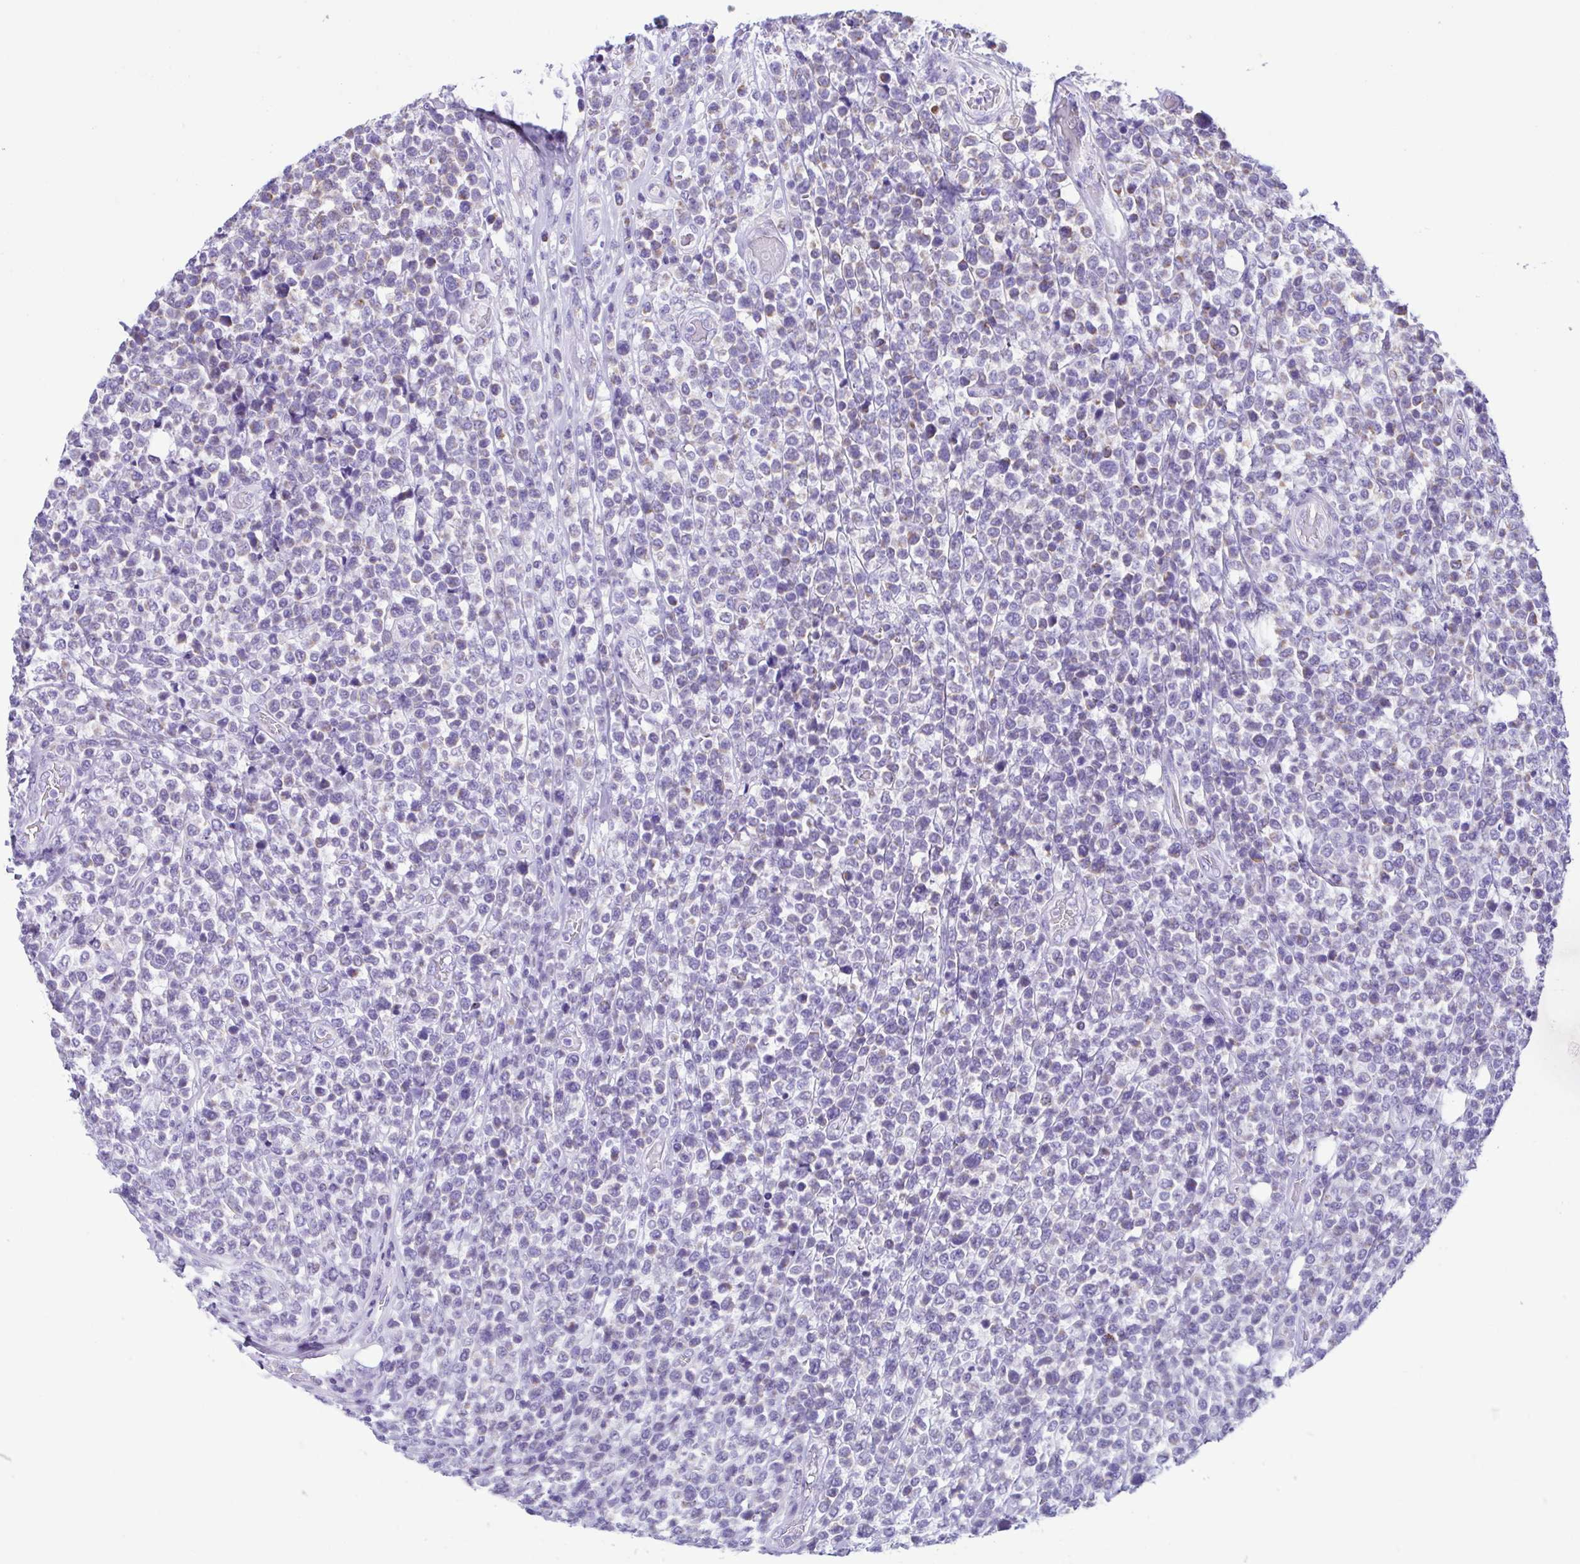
{"staining": {"intensity": "weak", "quantity": "<25%", "location": "cytoplasmic/membranous"}, "tissue": "lymphoma", "cell_type": "Tumor cells", "image_type": "cancer", "snomed": [{"axis": "morphology", "description": "Malignant lymphoma, non-Hodgkin's type, High grade"}, {"axis": "topography", "description": "Soft tissue"}], "caption": "Immunohistochemistry (IHC) histopathology image of neoplastic tissue: high-grade malignant lymphoma, non-Hodgkin's type stained with DAB (3,3'-diaminobenzidine) reveals no significant protein positivity in tumor cells. Brightfield microscopy of immunohistochemistry (IHC) stained with DAB (3,3'-diaminobenzidine) (brown) and hematoxylin (blue), captured at high magnification.", "gene": "ACTRT3", "patient": {"sex": "female", "age": 56}}